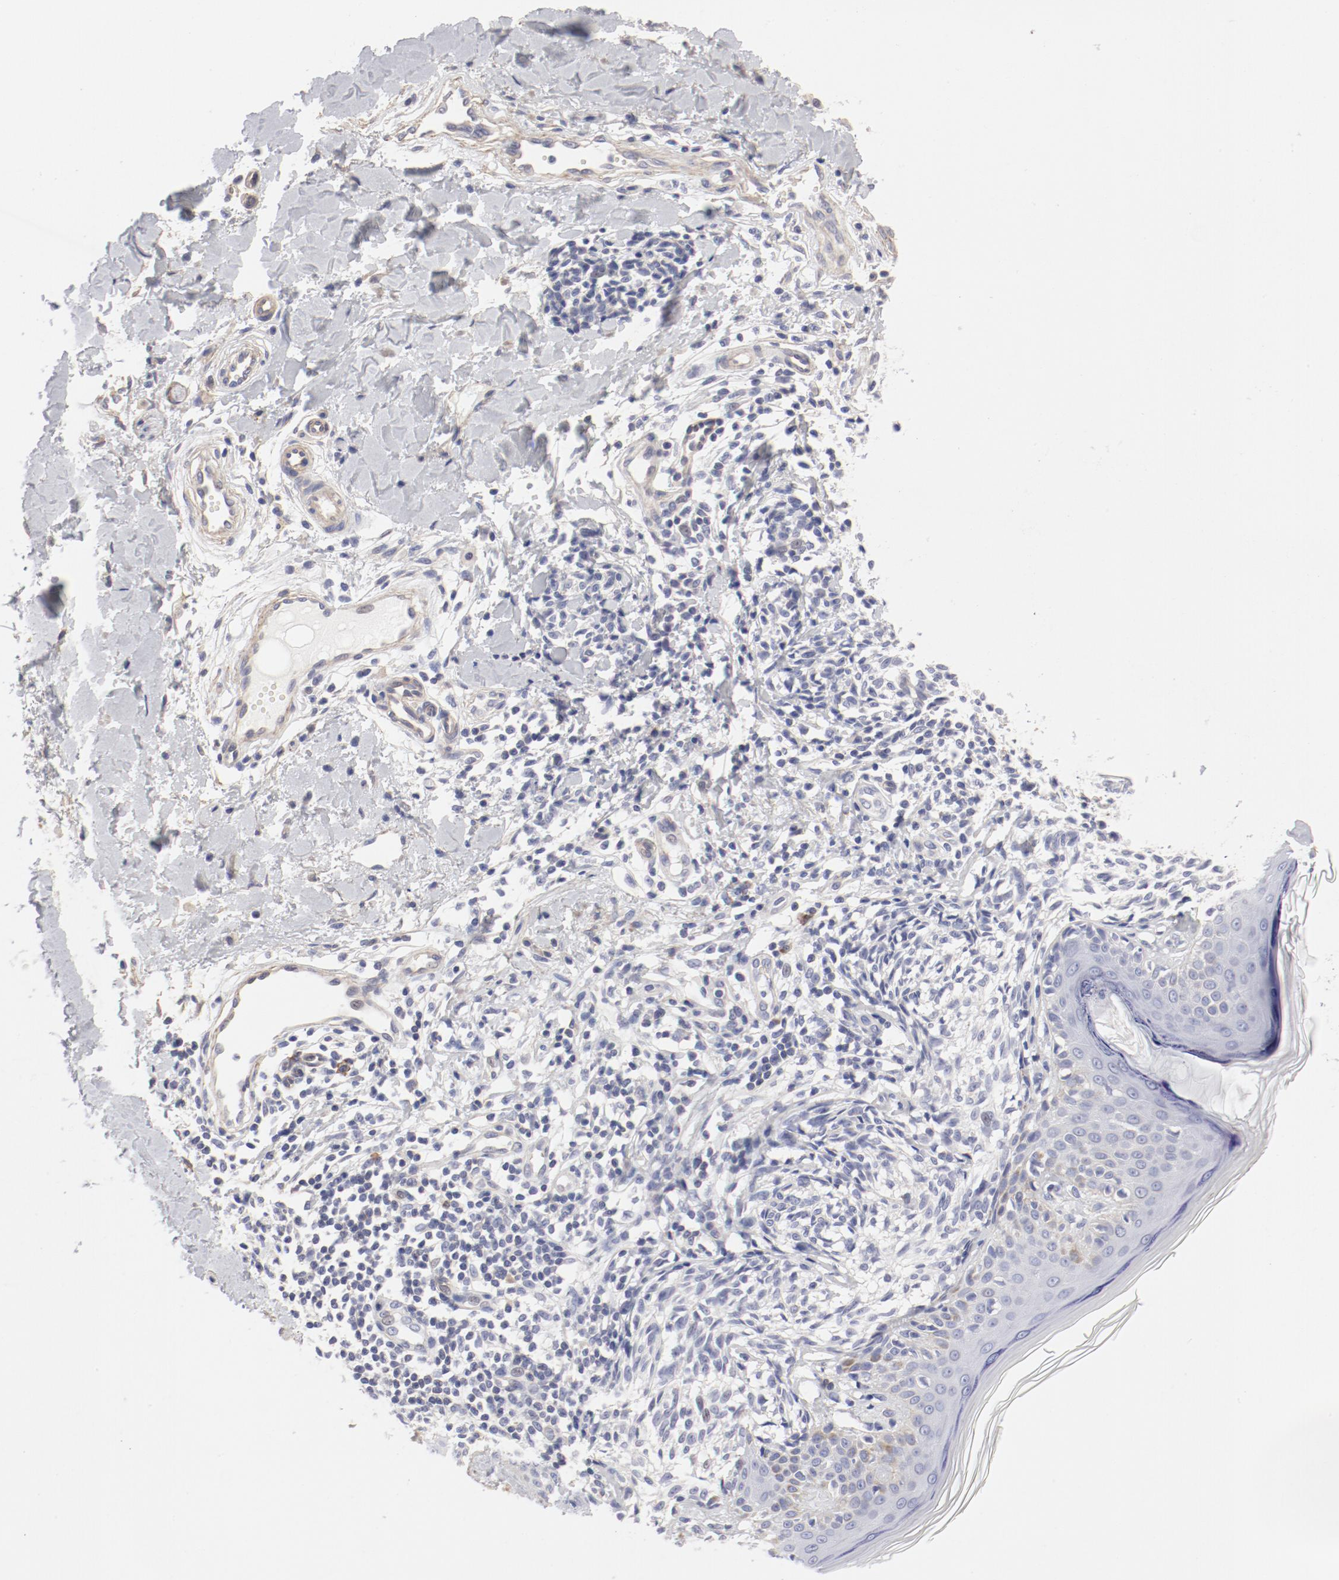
{"staining": {"intensity": "negative", "quantity": "none", "location": "none"}, "tissue": "melanoma", "cell_type": "Tumor cells", "image_type": "cancer", "snomed": [{"axis": "morphology", "description": "Malignant melanoma, NOS"}, {"axis": "topography", "description": "Skin"}], "caption": "IHC micrograph of neoplastic tissue: human malignant melanoma stained with DAB (3,3'-diaminobenzidine) exhibits no significant protein positivity in tumor cells.", "gene": "LAX1", "patient": {"sex": "male", "age": 67}}